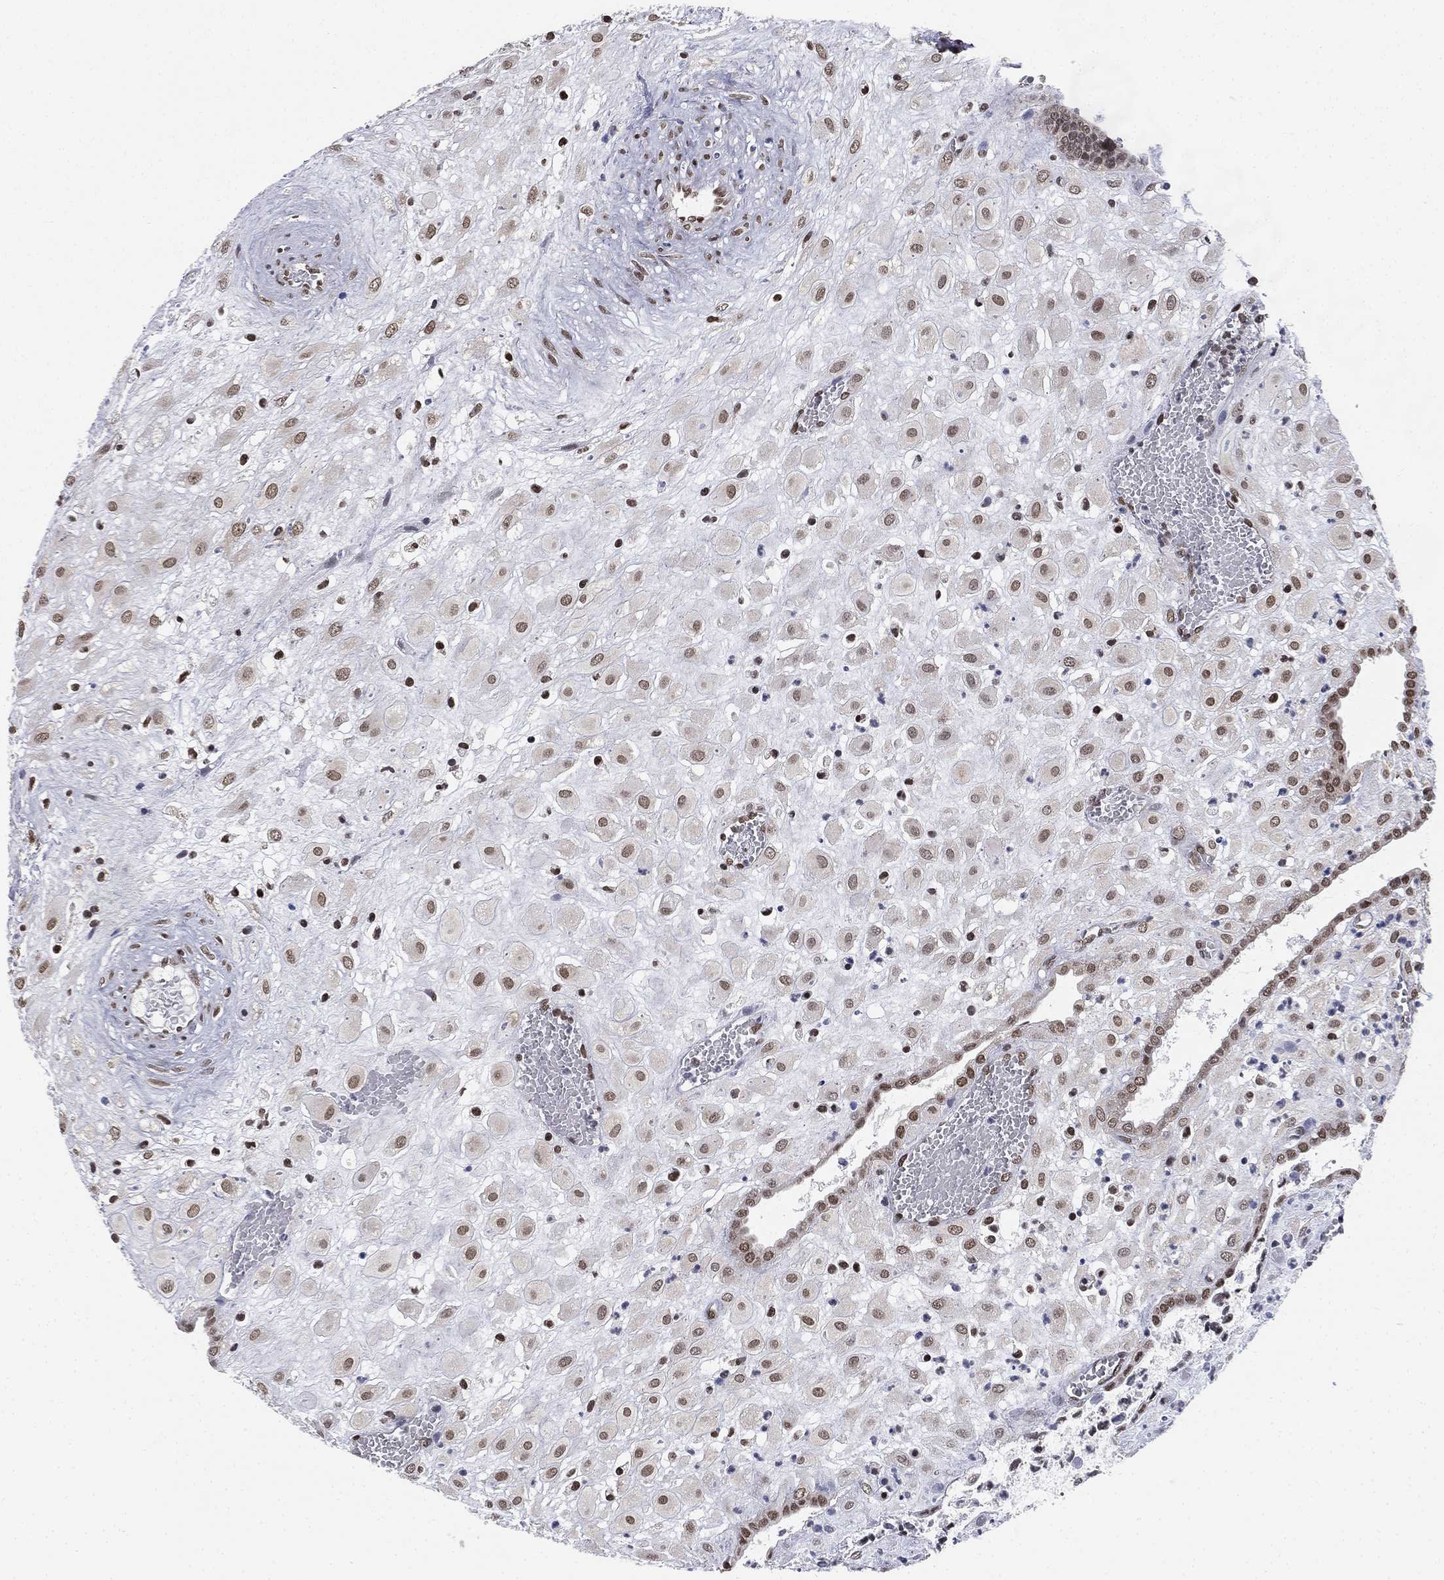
{"staining": {"intensity": "moderate", "quantity": "<25%", "location": "nuclear"}, "tissue": "placenta", "cell_type": "Decidual cells", "image_type": "normal", "snomed": [{"axis": "morphology", "description": "Normal tissue, NOS"}, {"axis": "topography", "description": "Placenta"}], "caption": "This is an image of immunohistochemistry staining of unremarkable placenta, which shows moderate expression in the nuclear of decidual cells.", "gene": "FUBP3", "patient": {"sex": "female", "age": 24}}